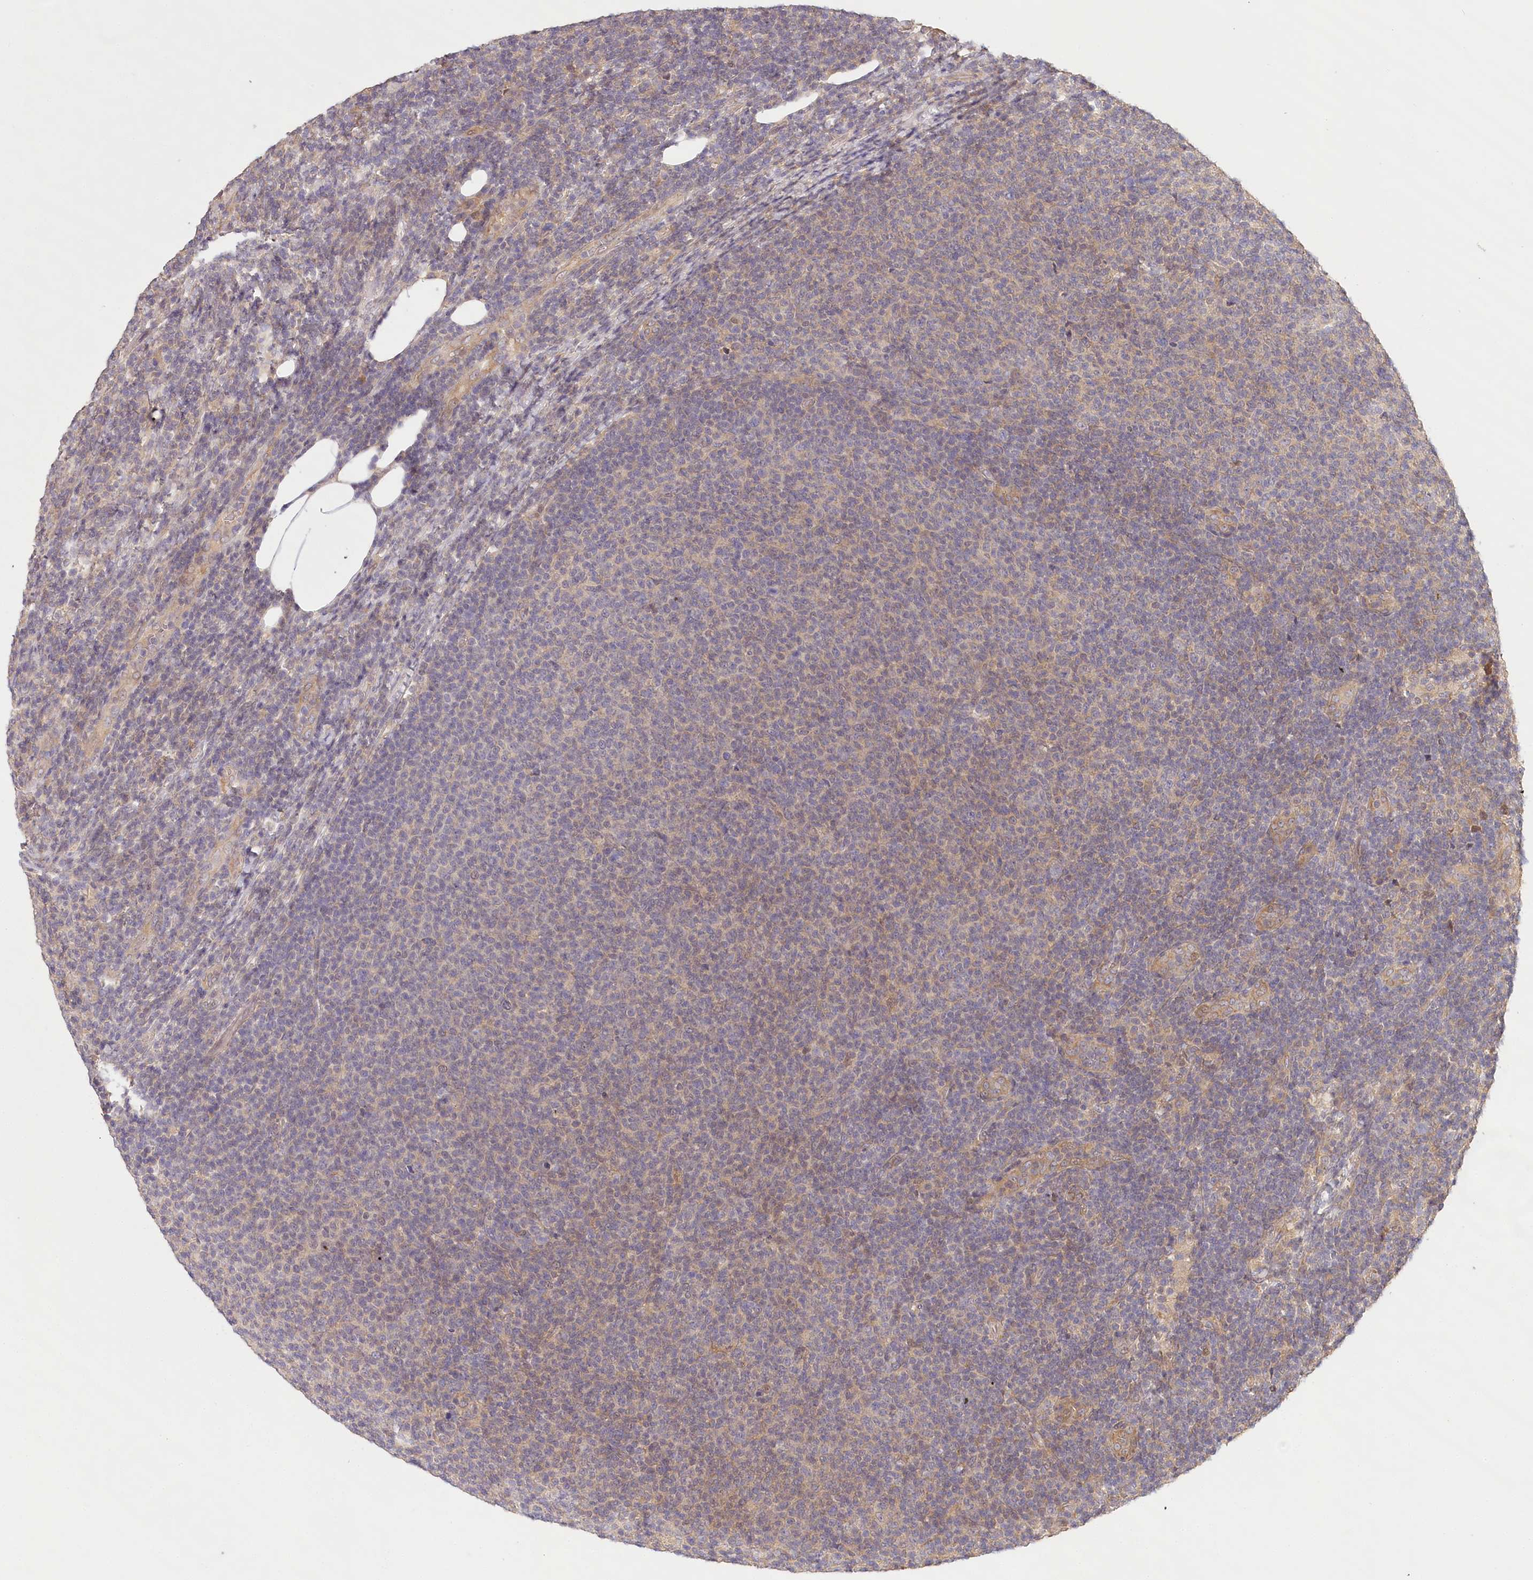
{"staining": {"intensity": "negative", "quantity": "none", "location": "none"}, "tissue": "lymphoma", "cell_type": "Tumor cells", "image_type": "cancer", "snomed": [{"axis": "morphology", "description": "Malignant lymphoma, non-Hodgkin's type, Low grade"}, {"axis": "topography", "description": "Lymph node"}], "caption": "This image is of lymphoma stained with IHC to label a protein in brown with the nuclei are counter-stained blue. There is no positivity in tumor cells.", "gene": "LSS", "patient": {"sex": "male", "age": 66}}